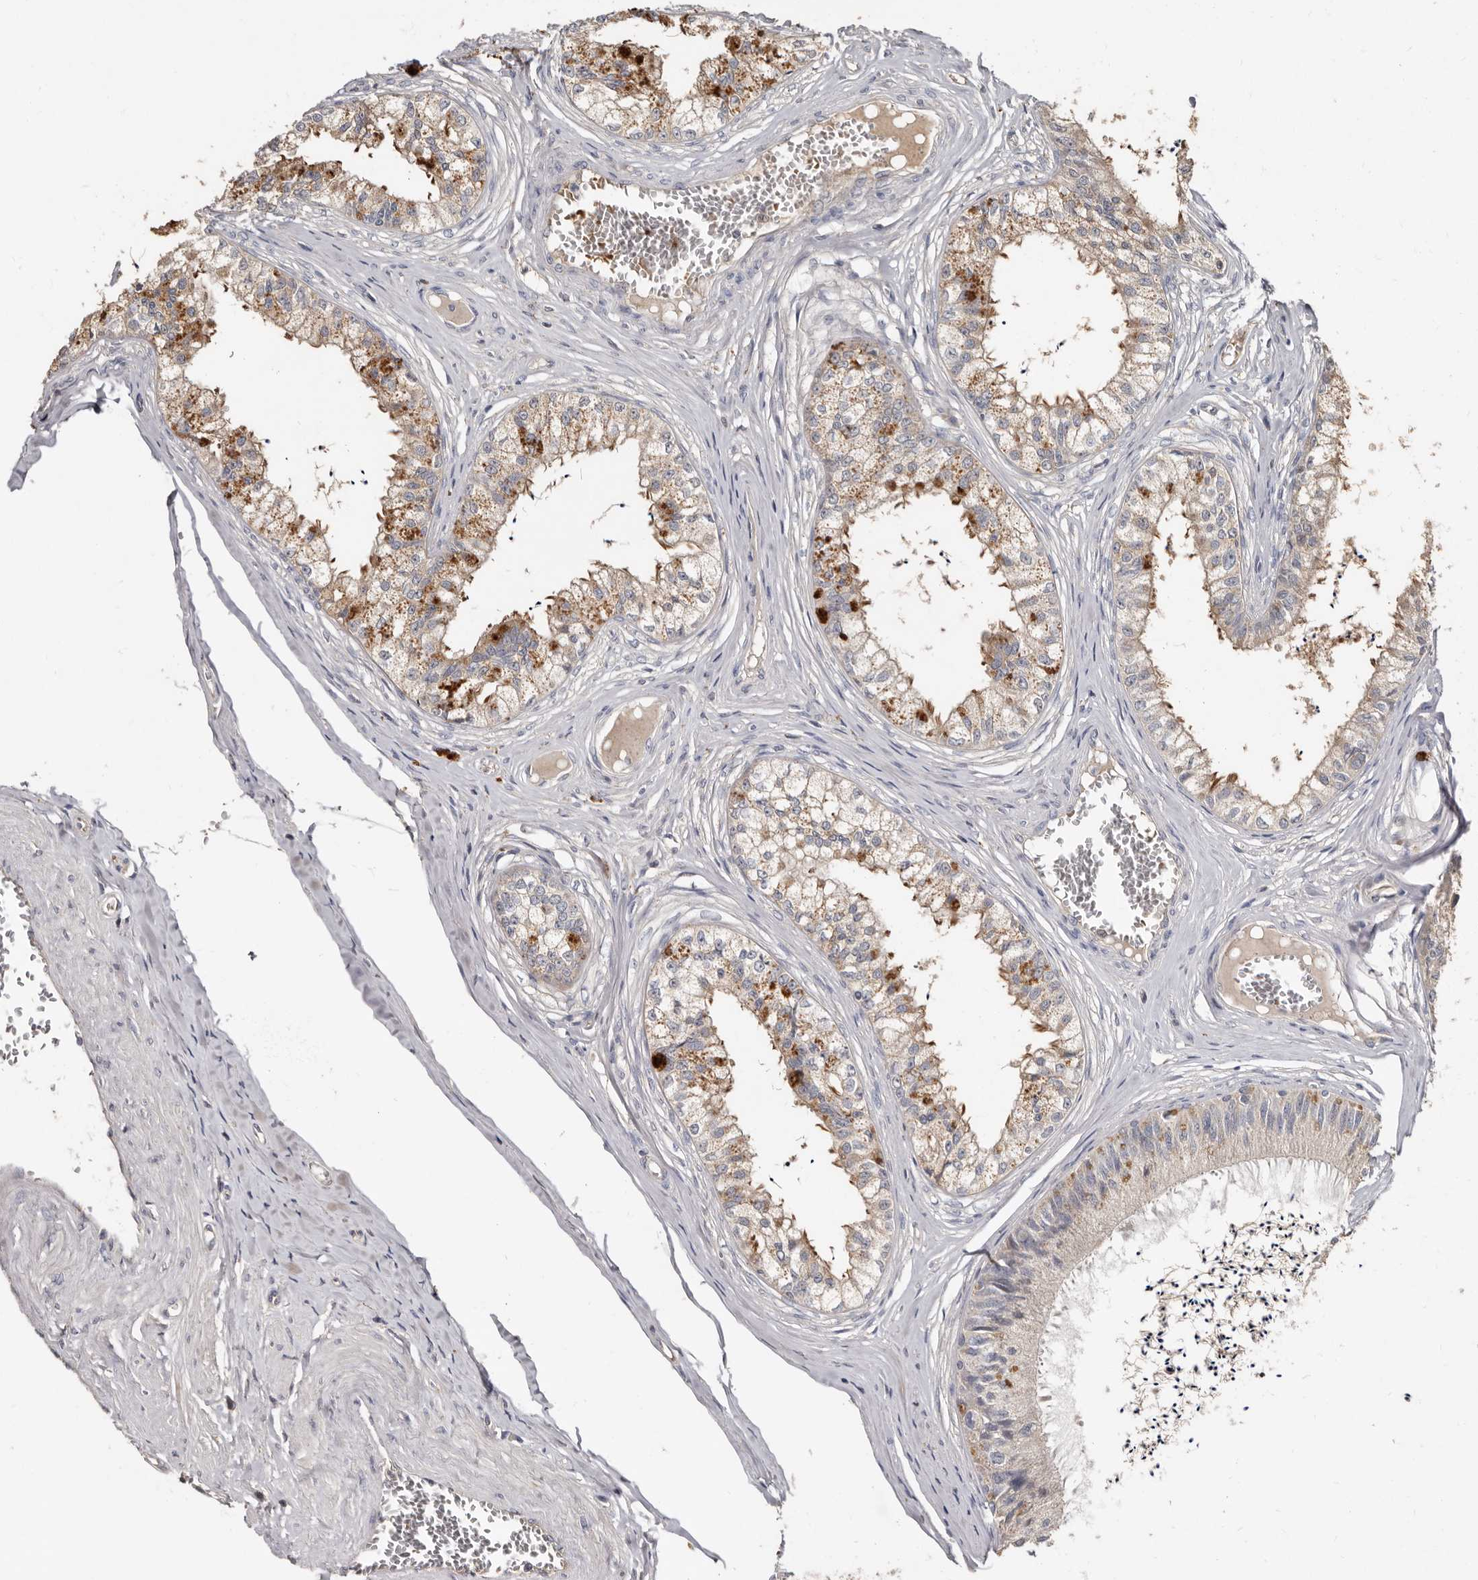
{"staining": {"intensity": "weak", "quantity": "25%-75%", "location": "cytoplasmic/membranous"}, "tissue": "epididymis", "cell_type": "Glandular cells", "image_type": "normal", "snomed": [{"axis": "morphology", "description": "Normal tissue, NOS"}, {"axis": "topography", "description": "Epididymis"}], "caption": "Normal epididymis was stained to show a protein in brown. There is low levels of weak cytoplasmic/membranous expression in approximately 25%-75% of glandular cells. The staining was performed using DAB (3,3'-diaminobenzidine) to visualize the protein expression in brown, while the nuclei were stained in blue with hematoxylin (Magnification: 20x).", "gene": "KIF26B", "patient": {"sex": "male", "age": 79}}